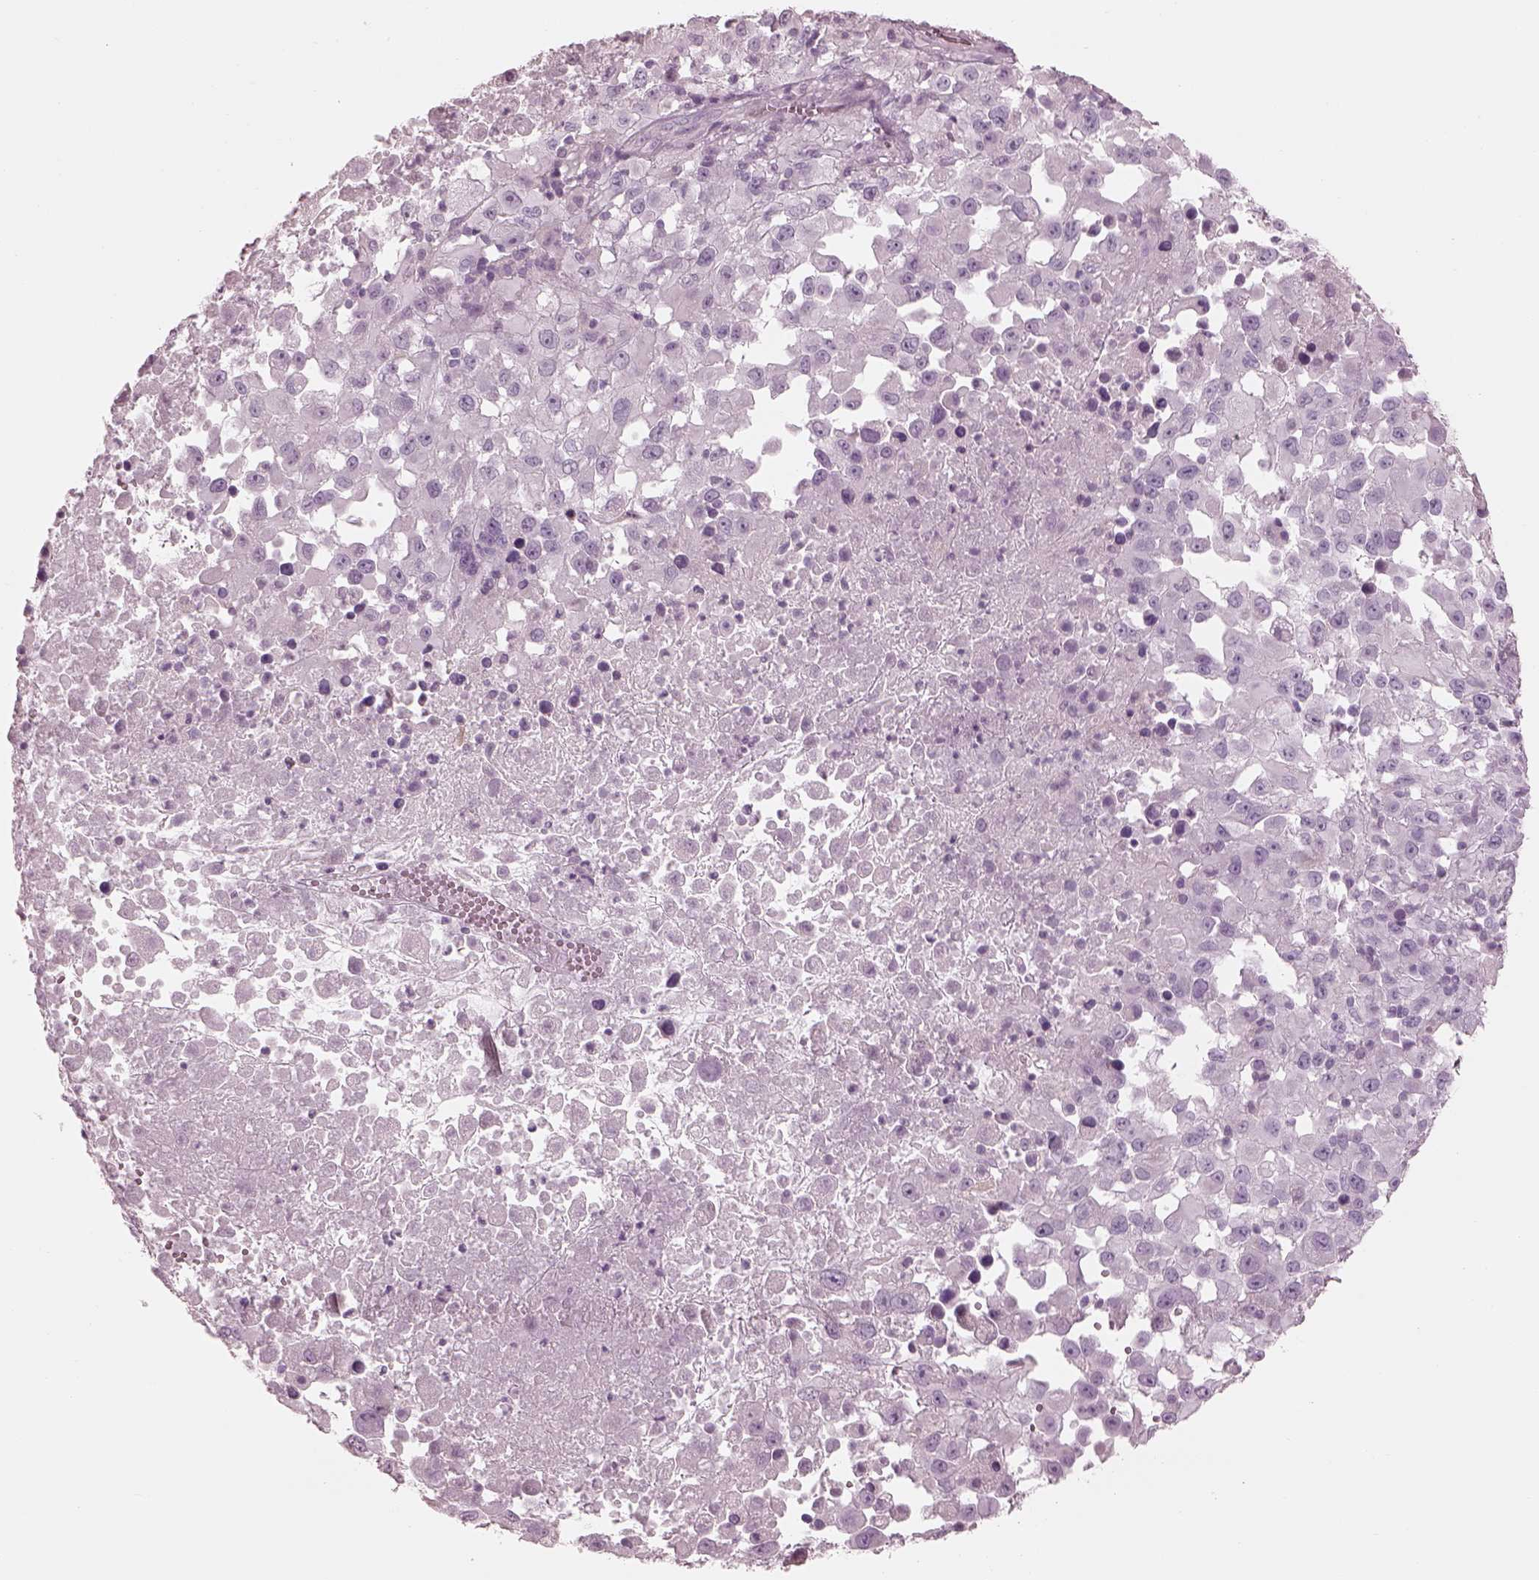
{"staining": {"intensity": "negative", "quantity": "none", "location": "none"}, "tissue": "melanoma", "cell_type": "Tumor cells", "image_type": "cancer", "snomed": [{"axis": "morphology", "description": "Malignant melanoma, Metastatic site"}, {"axis": "topography", "description": "Soft tissue"}], "caption": "Immunohistochemistry (IHC) photomicrograph of human malignant melanoma (metastatic site) stained for a protein (brown), which shows no positivity in tumor cells. Brightfield microscopy of immunohistochemistry (IHC) stained with DAB (brown) and hematoxylin (blue), captured at high magnification.", "gene": "RSPH9", "patient": {"sex": "male", "age": 50}}